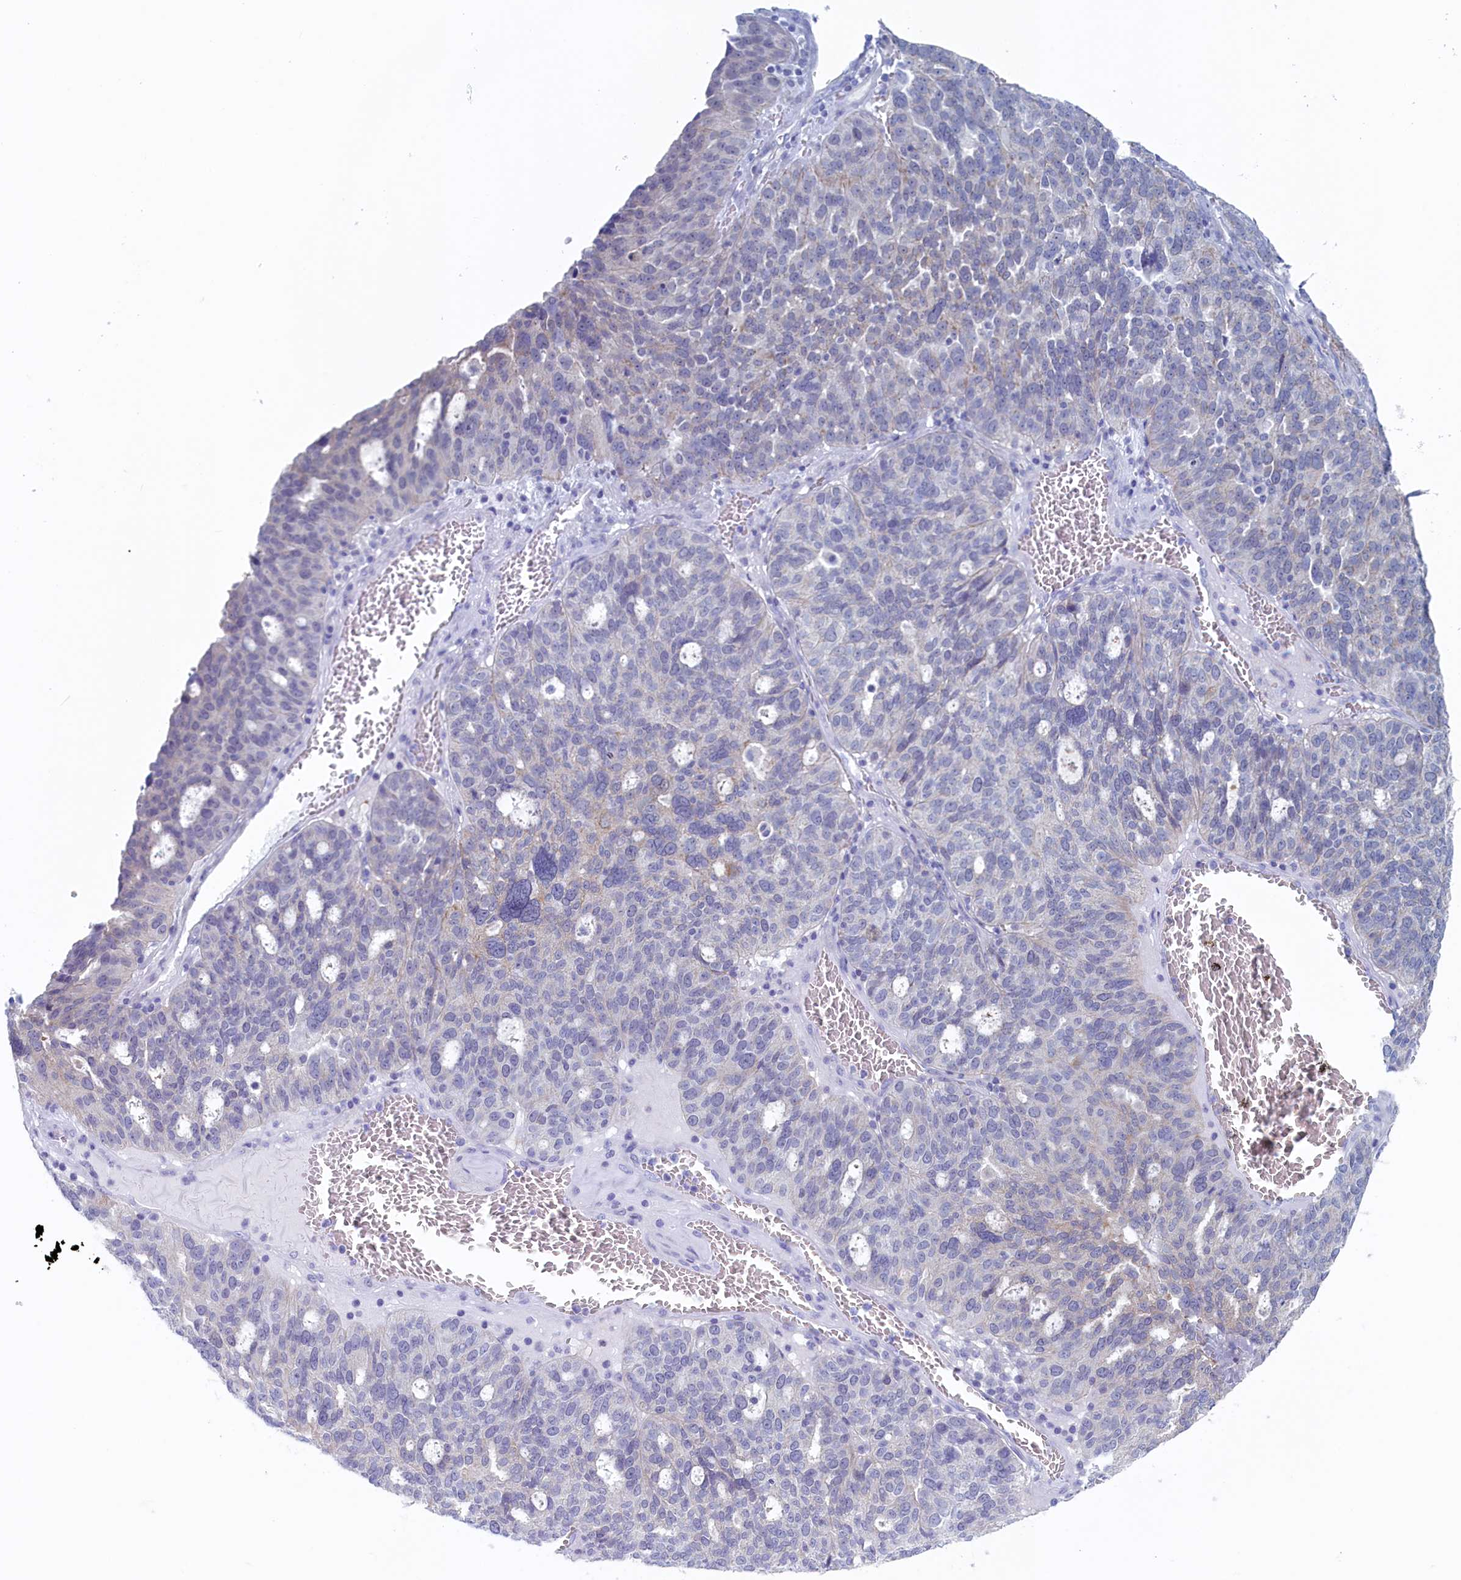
{"staining": {"intensity": "negative", "quantity": "none", "location": "none"}, "tissue": "ovarian cancer", "cell_type": "Tumor cells", "image_type": "cancer", "snomed": [{"axis": "morphology", "description": "Cystadenocarcinoma, serous, NOS"}, {"axis": "topography", "description": "Ovary"}], "caption": "Ovarian cancer was stained to show a protein in brown. There is no significant staining in tumor cells.", "gene": "WDR76", "patient": {"sex": "female", "age": 59}}